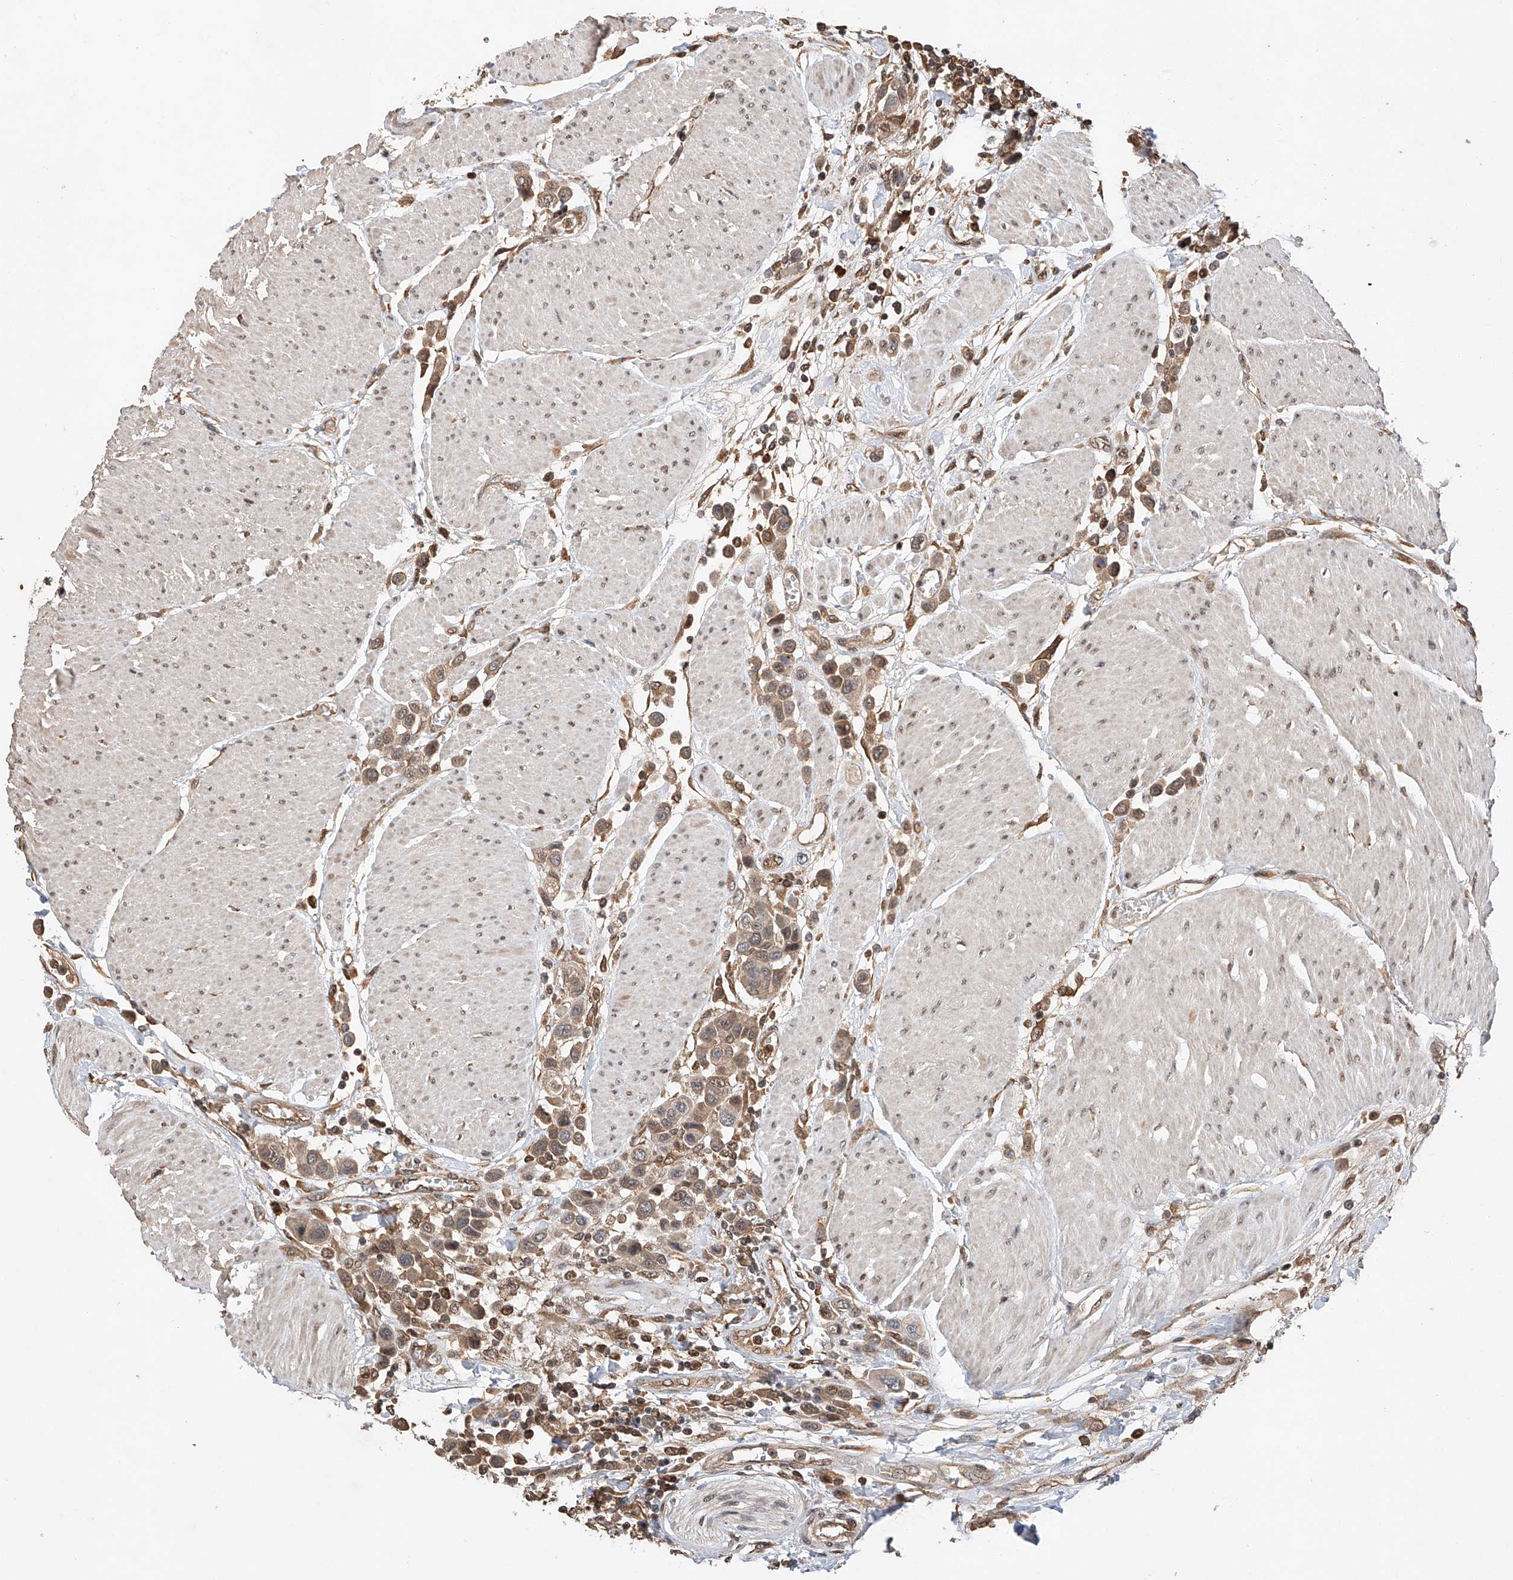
{"staining": {"intensity": "moderate", "quantity": ">75%", "location": "cytoplasmic/membranous"}, "tissue": "urothelial cancer", "cell_type": "Tumor cells", "image_type": "cancer", "snomed": [{"axis": "morphology", "description": "Urothelial carcinoma, High grade"}, {"axis": "topography", "description": "Urinary bladder"}], "caption": "Urothelial cancer tissue displays moderate cytoplasmic/membranous positivity in about >75% of tumor cells, visualized by immunohistochemistry. (DAB (3,3'-diaminobenzidine) IHC with brightfield microscopy, high magnification).", "gene": "RILPL2", "patient": {"sex": "male", "age": 50}}